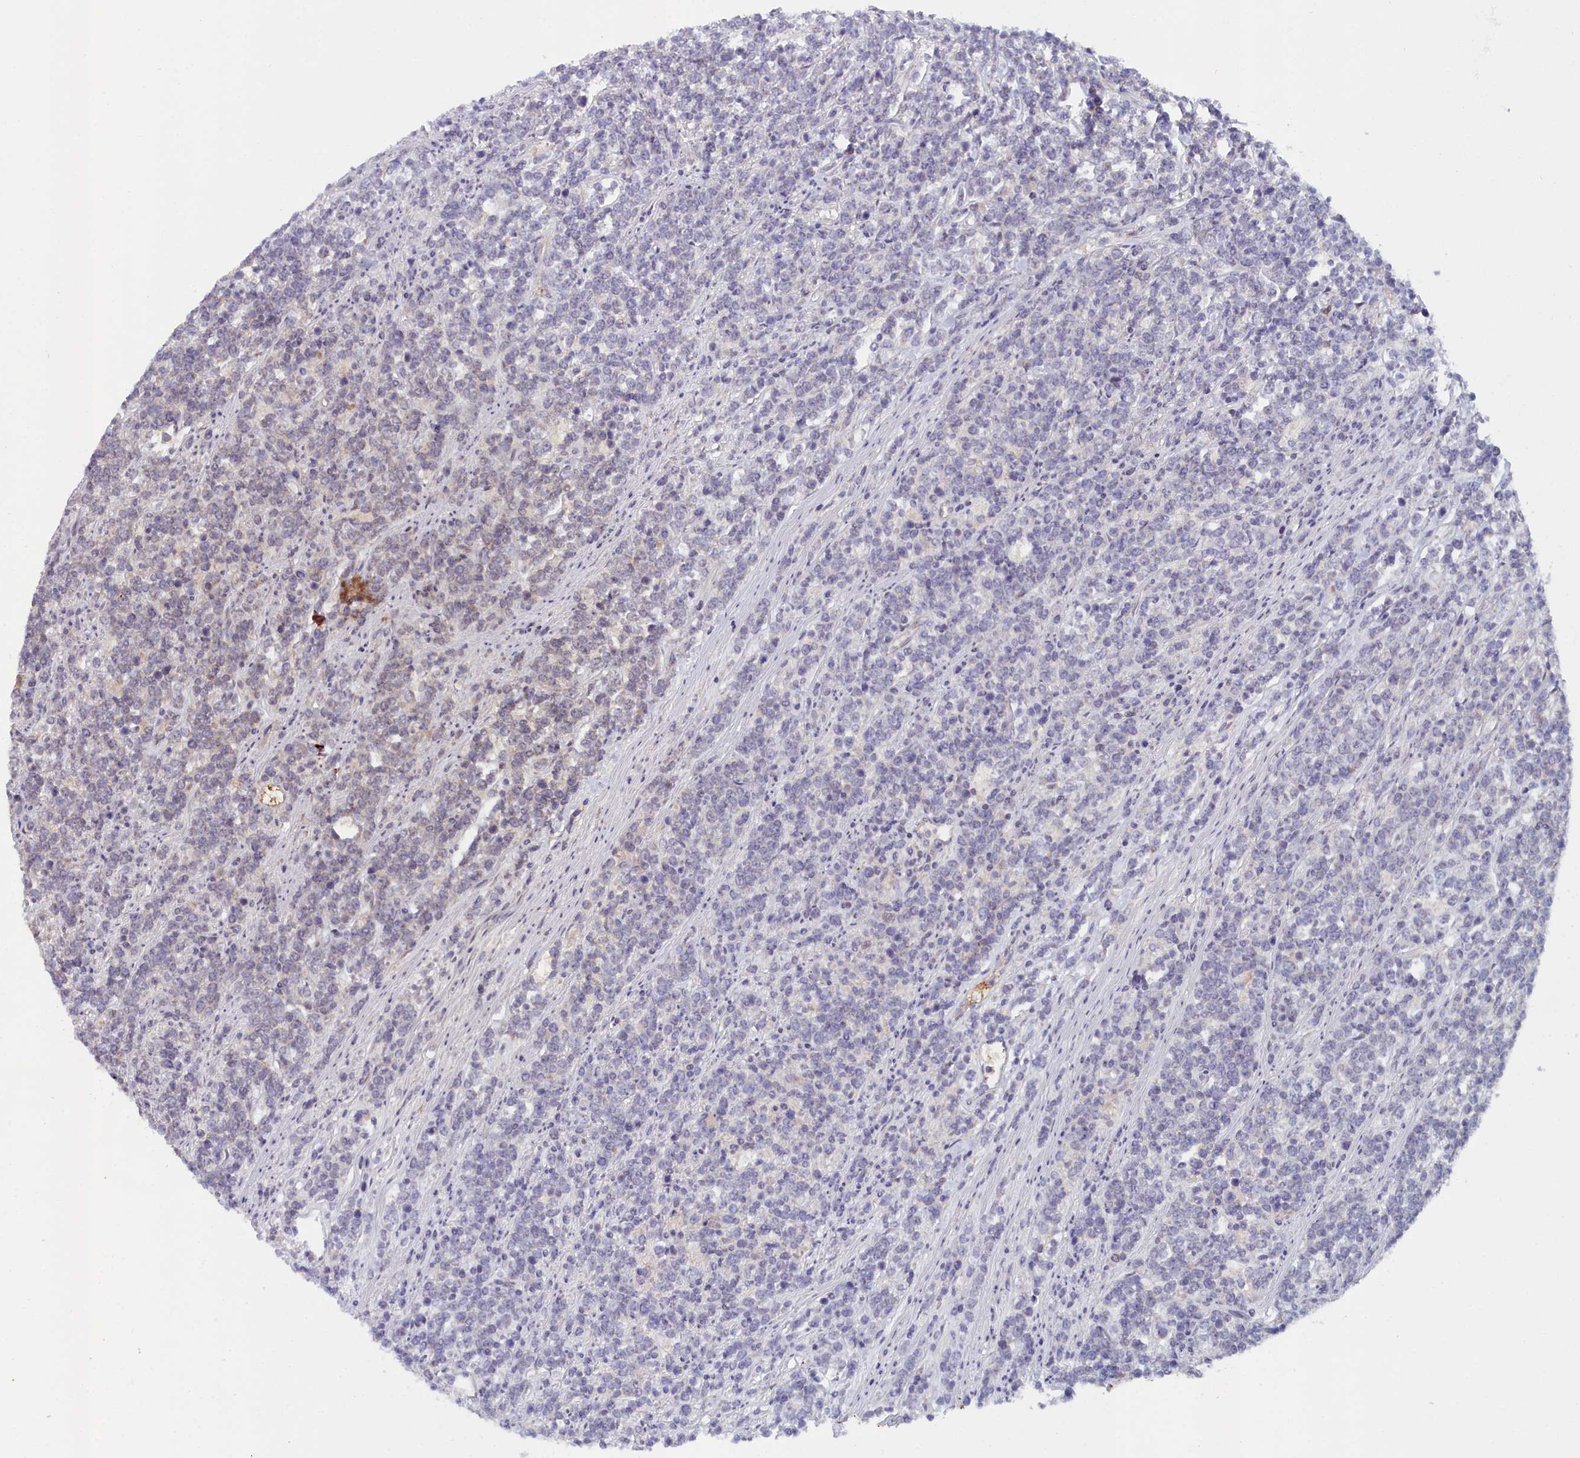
{"staining": {"intensity": "negative", "quantity": "none", "location": "none"}, "tissue": "lymphoma", "cell_type": "Tumor cells", "image_type": "cancer", "snomed": [{"axis": "morphology", "description": "Malignant lymphoma, non-Hodgkin's type, High grade"}, {"axis": "topography", "description": "Small intestine"}], "caption": "Immunohistochemistry photomicrograph of lymphoma stained for a protein (brown), which demonstrates no expression in tumor cells. (Stains: DAB IHC with hematoxylin counter stain, Microscopy: brightfield microscopy at high magnification).", "gene": "KCTD18", "patient": {"sex": "male", "age": 8}}